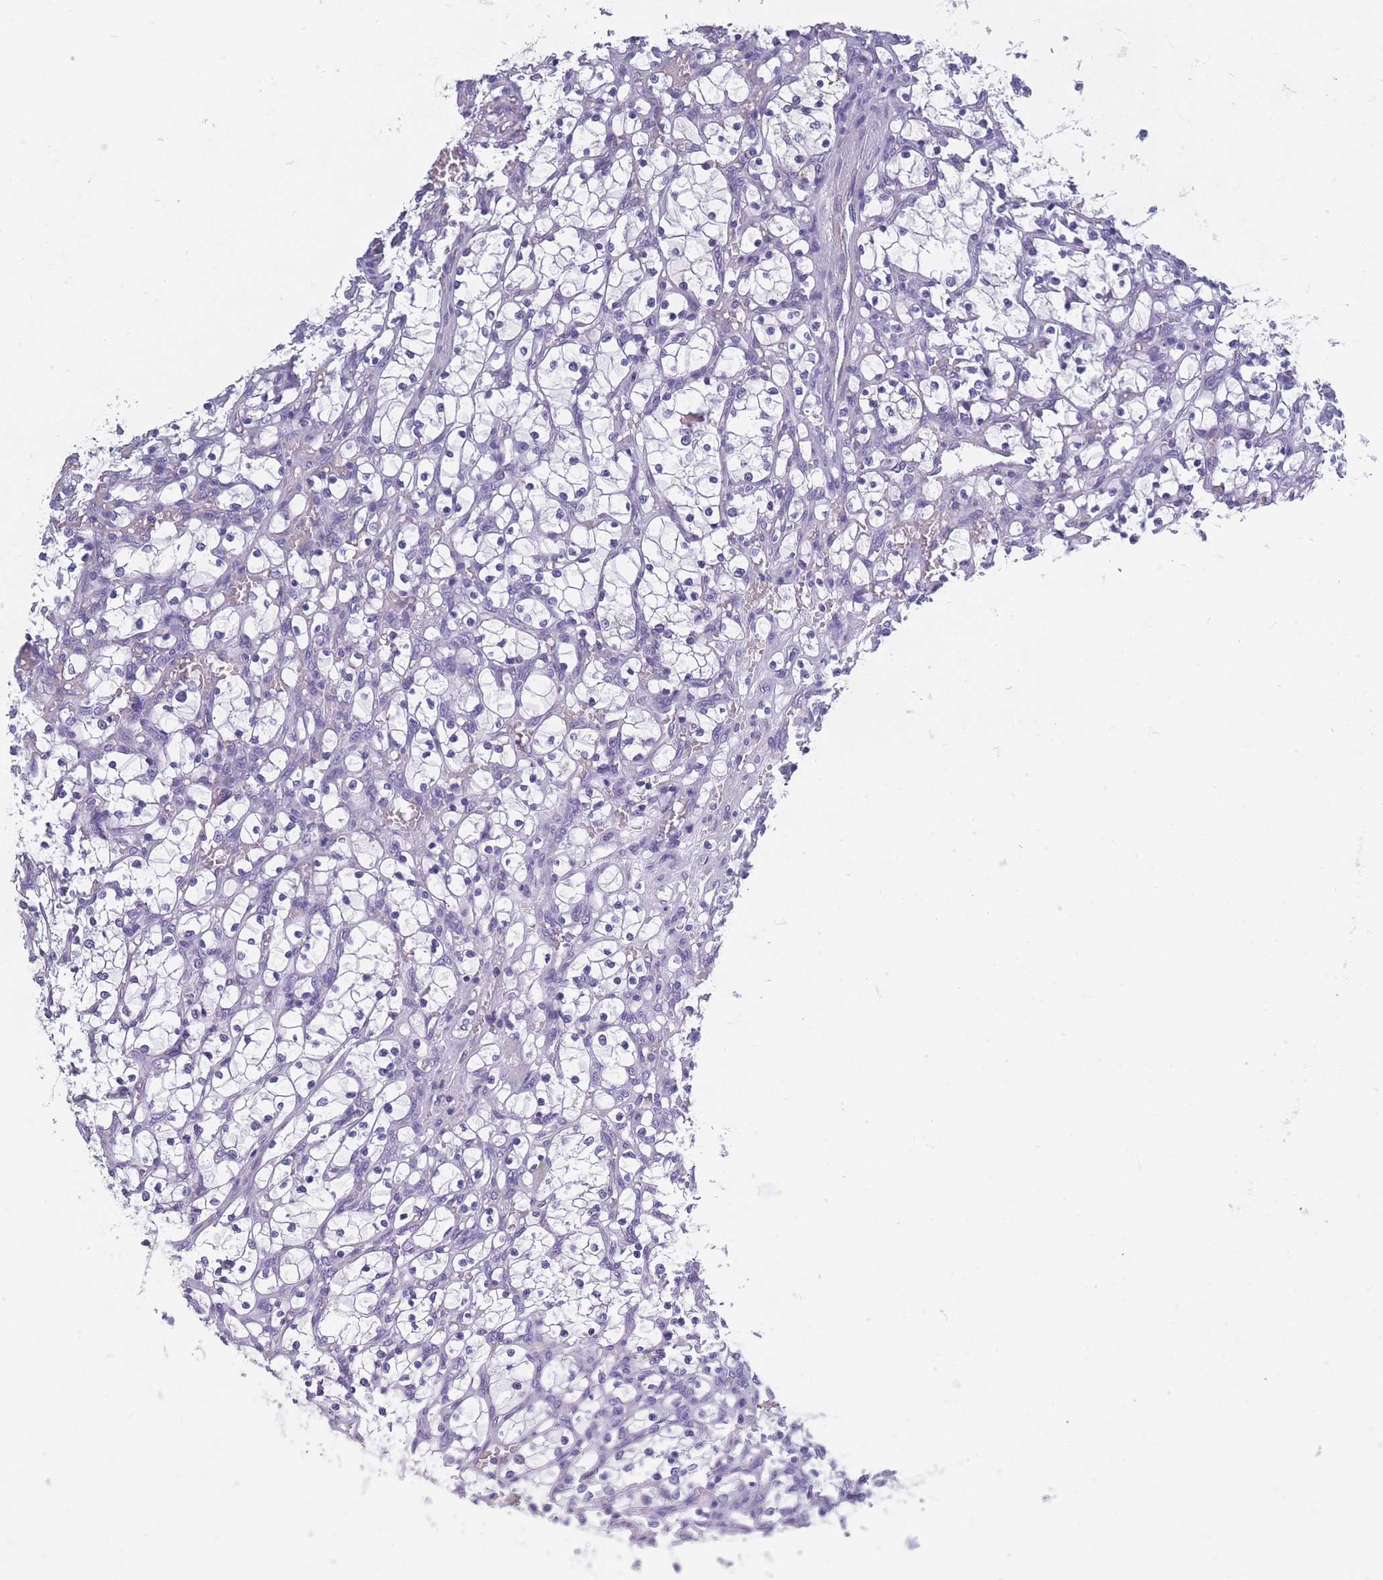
{"staining": {"intensity": "negative", "quantity": "none", "location": "none"}, "tissue": "renal cancer", "cell_type": "Tumor cells", "image_type": "cancer", "snomed": [{"axis": "morphology", "description": "Adenocarcinoma, NOS"}, {"axis": "topography", "description": "Kidney"}], "caption": "Protein analysis of adenocarcinoma (renal) exhibits no significant expression in tumor cells. (DAB (3,3'-diaminobenzidine) immunohistochemistry, high magnification).", "gene": "OR4C5", "patient": {"sex": "female", "age": 69}}